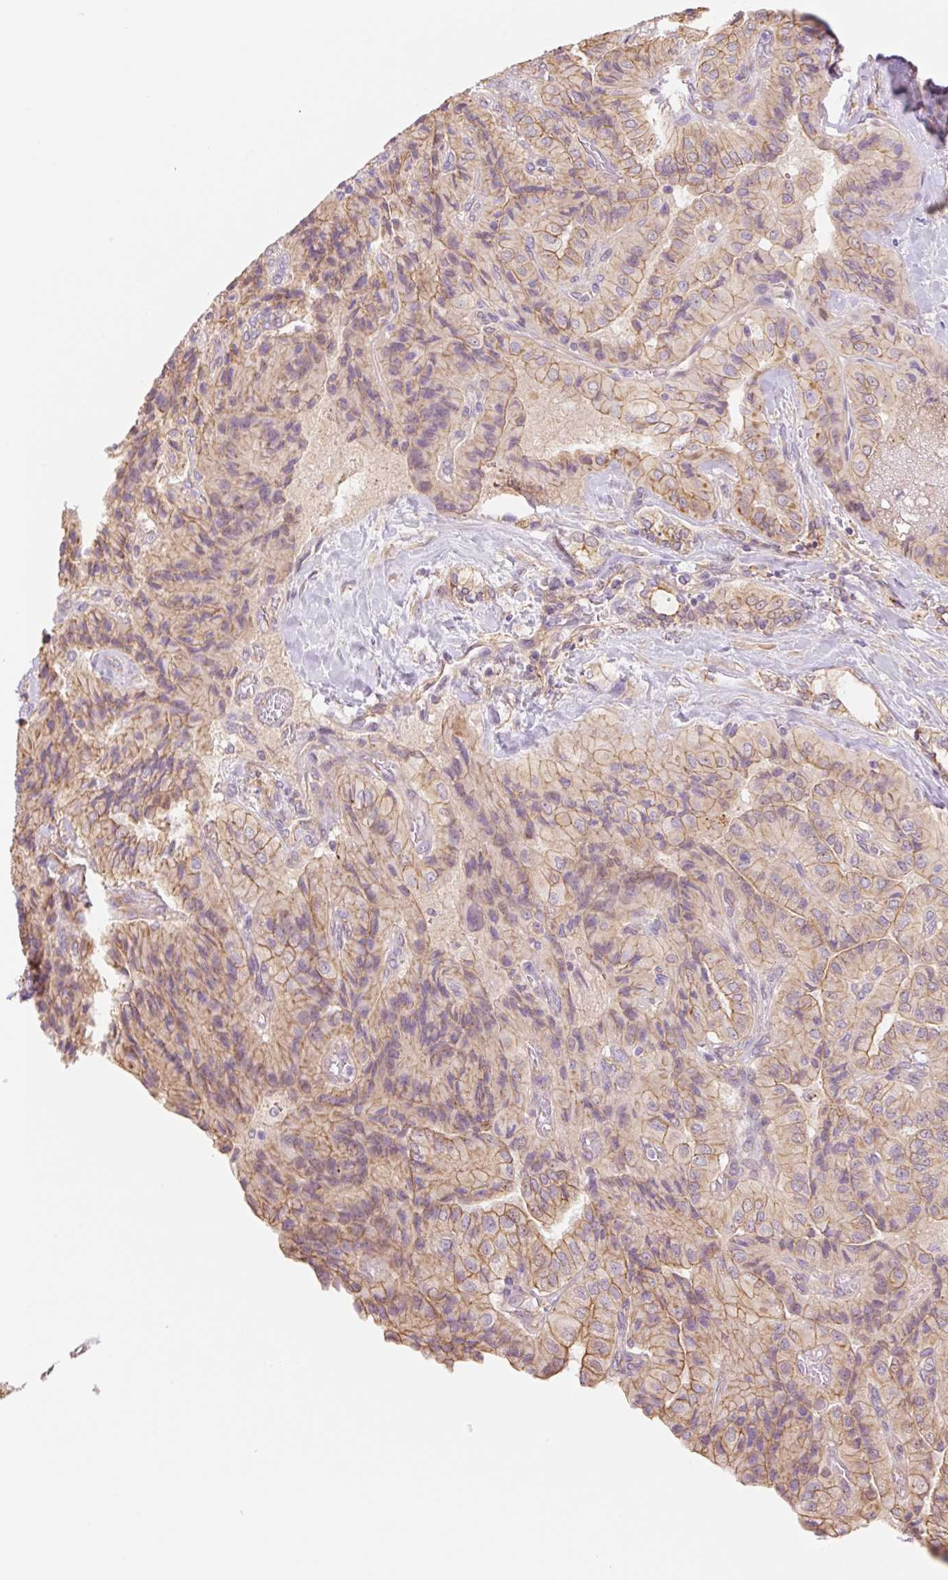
{"staining": {"intensity": "moderate", "quantity": ">75%", "location": "cytoplasmic/membranous"}, "tissue": "thyroid cancer", "cell_type": "Tumor cells", "image_type": "cancer", "snomed": [{"axis": "morphology", "description": "Normal tissue, NOS"}, {"axis": "morphology", "description": "Papillary adenocarcinoma, NOS"}, {"axis": "topography", "description": "Thyroid gland"}], "caption": "High-power microscopy captured an IHC image of thyroid cancer (papillary adenocarcinoma), revealing moderate cytoplasmic/membranous staining in approximately >75% of tumor cells.", "gene": "NLRP5", "patient": {"sex": "female", "age": 59}}